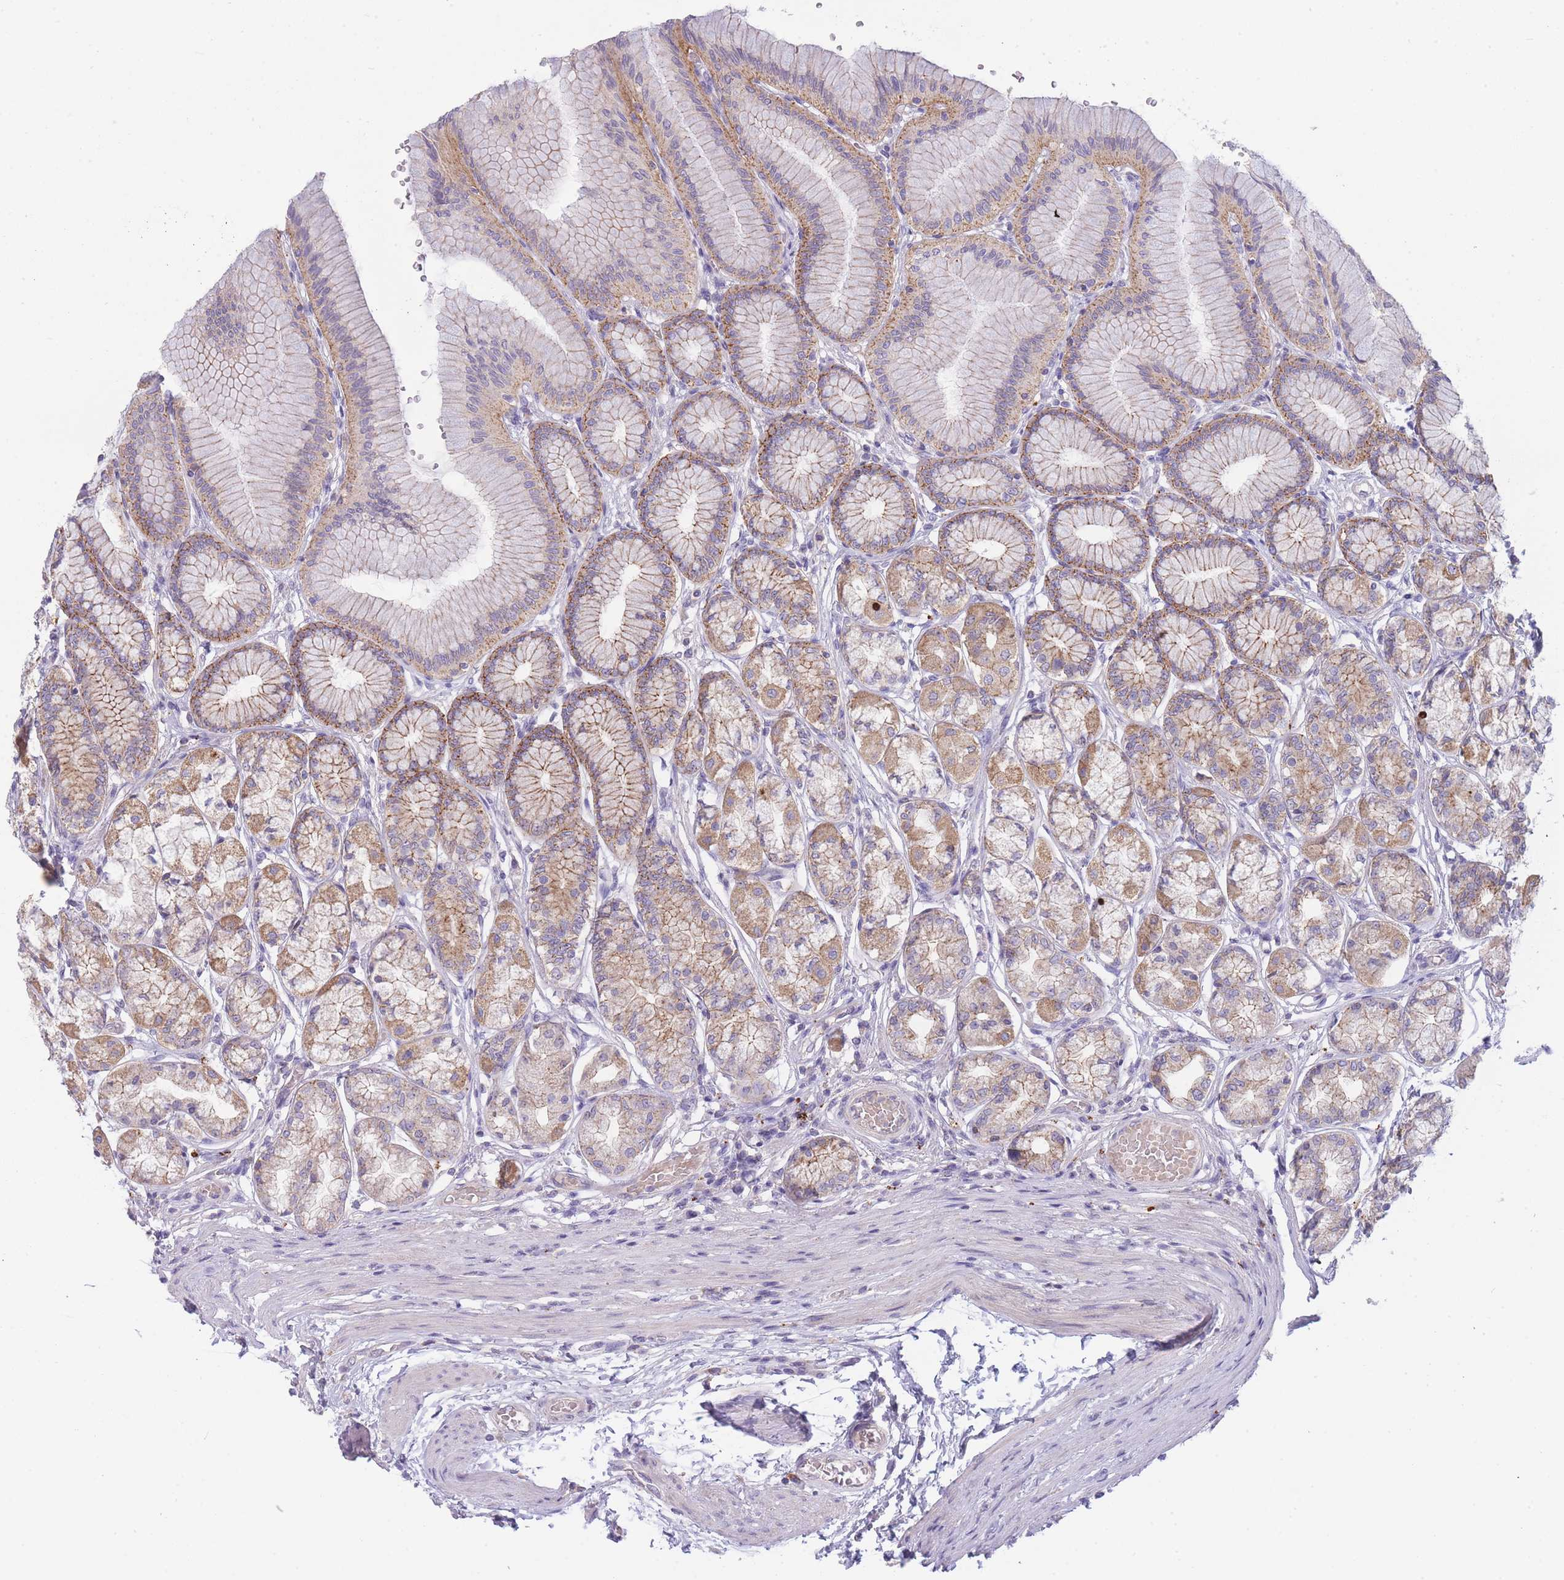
{"staining": {"intensity": "moderate", "quantity": ">75%", "location": "cytoplasmic/membranous"}, "tissue": "stomach", "cell_type": "Glandular cells", "image_type": "normal", "snomed": [{"axis": "morphology", "description": "Normal tissue, NOS"}, {"axis": "morphology", "description": "Adenocarcinoma, NOS"}, {"axis": "morphology", "description": "Adenocarcinoma, High grade"}, {"axis": "topography", "description": "Stomach, upper"}, {"axis": "topography", "description": "Stomach"}], "caption": "Immunohistochemistry (IHC) image of benign stomach: human stomach stained using immunohistochemistry (IHC) displays medium levels of moderate protein expression localized specifically in the cytoplasmic/membranous of glandular cells, appearing as a cytoplasmic/membranous brown color.", "gene": "TRIM61", "patient": {"sex": "female", "age": 65}}